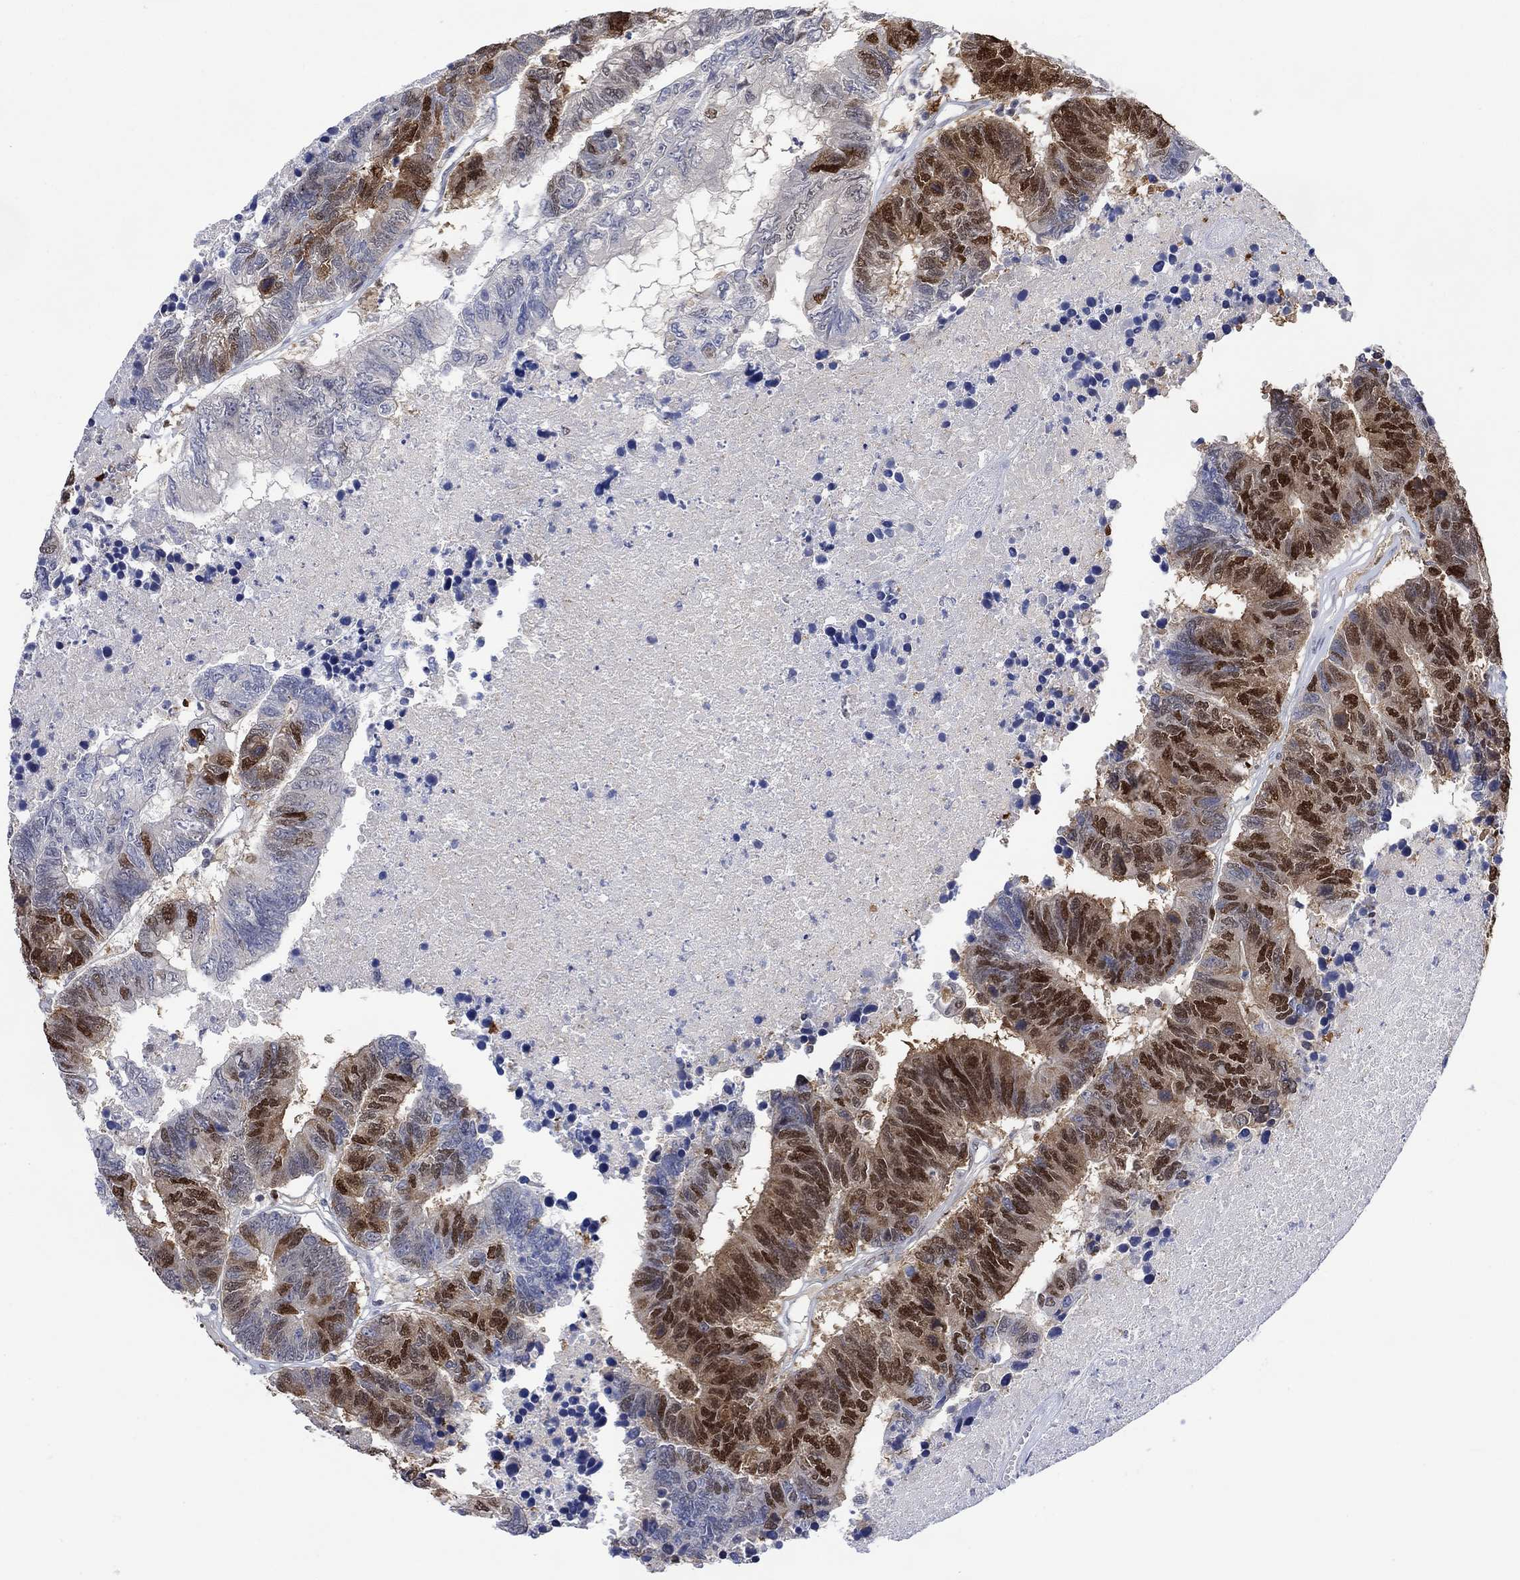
{"staining": {"intensity": "moderate", "quantity": "25%-75%", "location": "cytoplasmic/membranous,nuclear"}, "tissue": "colorectal cancer", "cell_type": "Tumor cells", "image_type": "cancer", "snomed": [{"axis": "morphology", "description": "Adenocarcinoma, NOS"}, {"axis": "topography", "description": "Colon"}], "caption": "Human colorectal cancer (adenocarcinoma) stained with a protein marker reveals moderate staining in tumor cells.", "gene": "RAD54L2", "patient": {"sex": "female", "age": 48}}